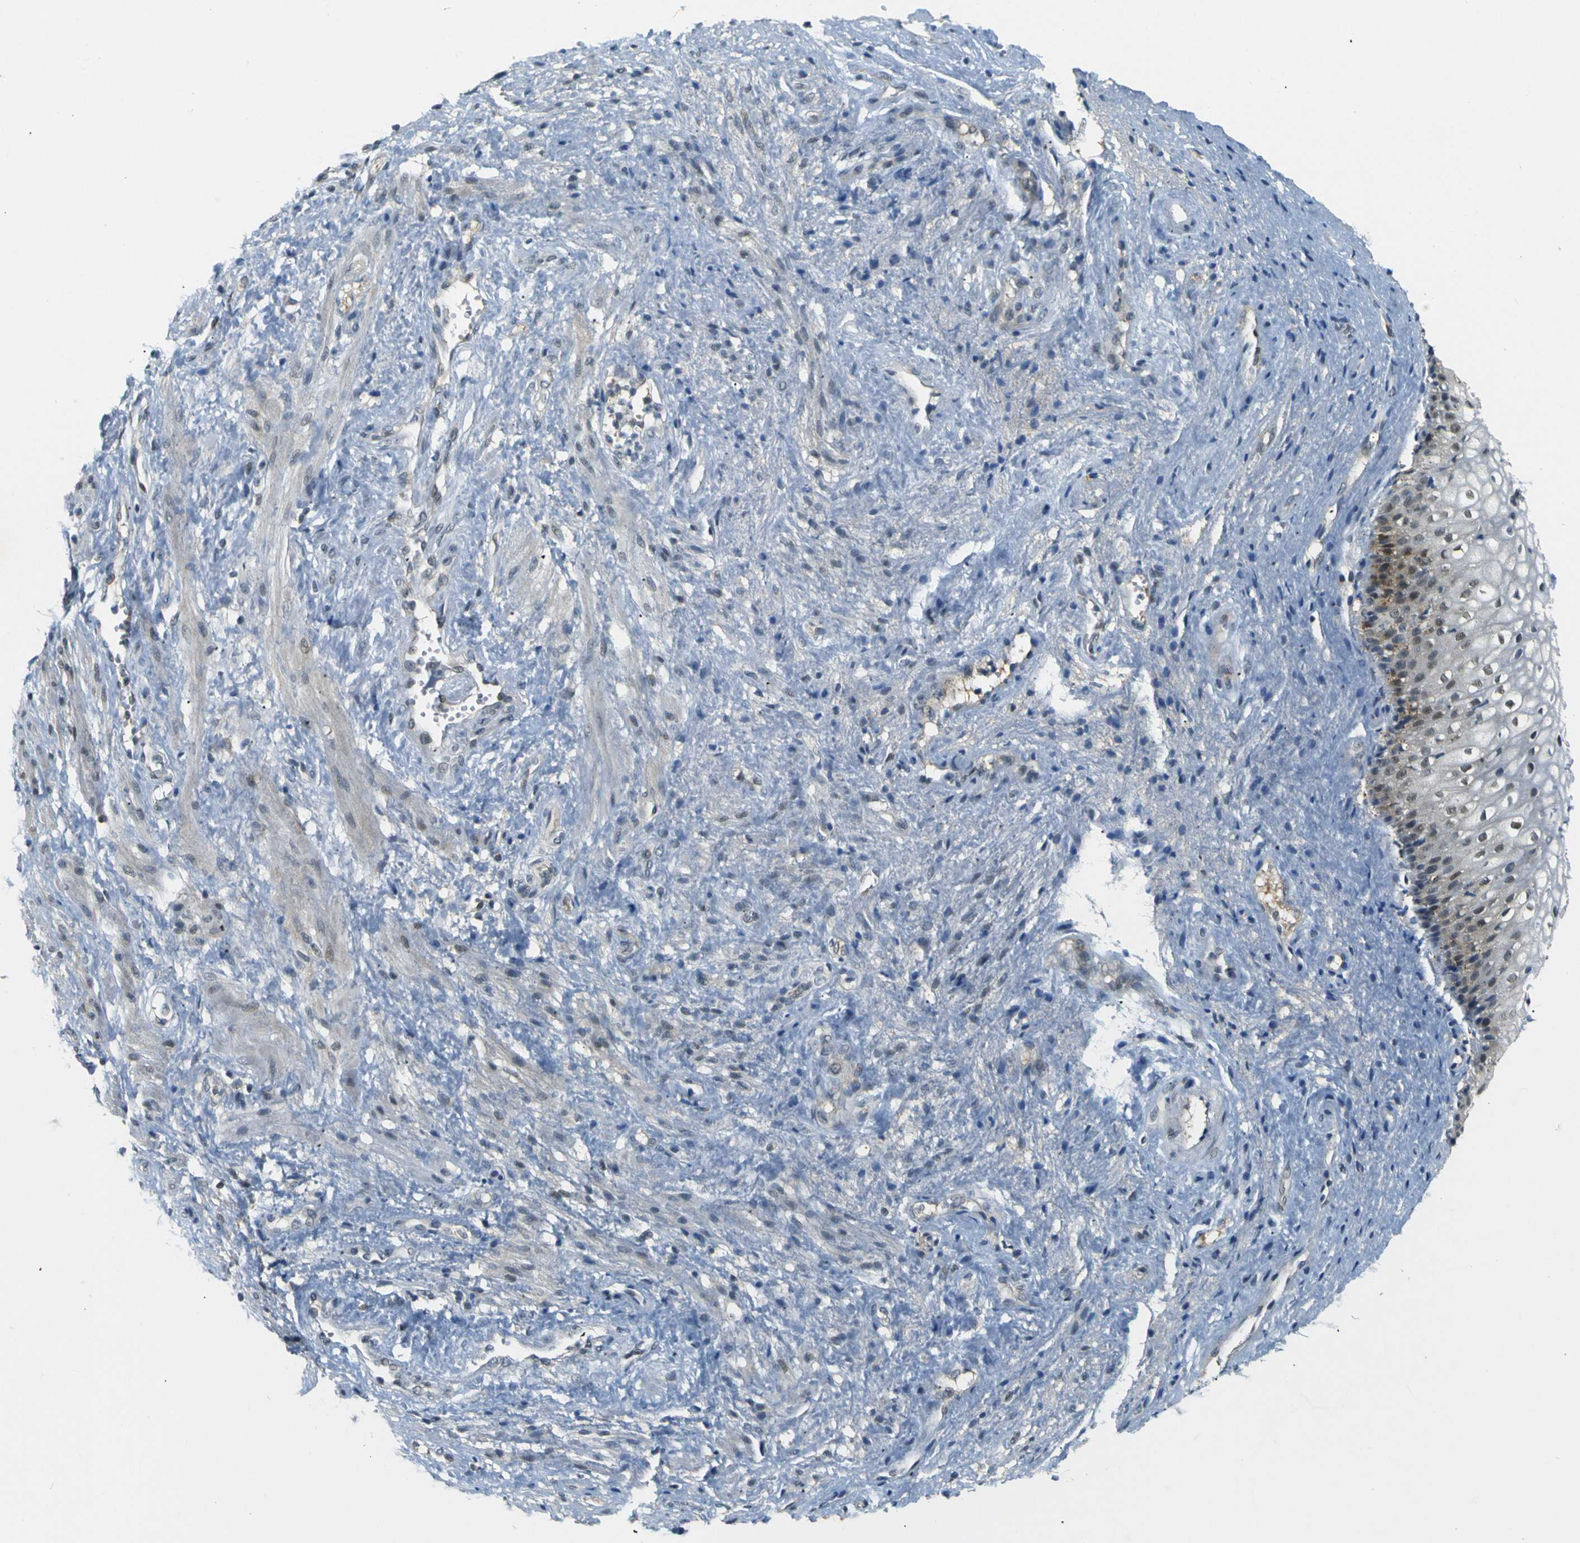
{"staining": {"intensity": "moderate", "quantity": "25%-75%", "location": "cytoplasmic/membranous,nuclear"}, "tissue": "vagina", "cell_type": "Squamous epithelial cells", "image_type": "normal", "snomed": [{"axis": "morphology", "description": "Normal tissue, NOS"}, {"axis": "topography", "description": "Vagina"}], "caption": "The immunohistochemical stain highlights moderate cytoplasmic/membranous,nuclear positivity in squamous epithelial cells of unremarkable vagina. The staining was performed using DAB (3,3'-diaminobenzidine) to visualize the protein expression in brown, while the nuclei were stained in blue with hematoxylin (Magnification: 20x).", "gene": "SKP1", "patient": {"sex": "female", "age": 34}}